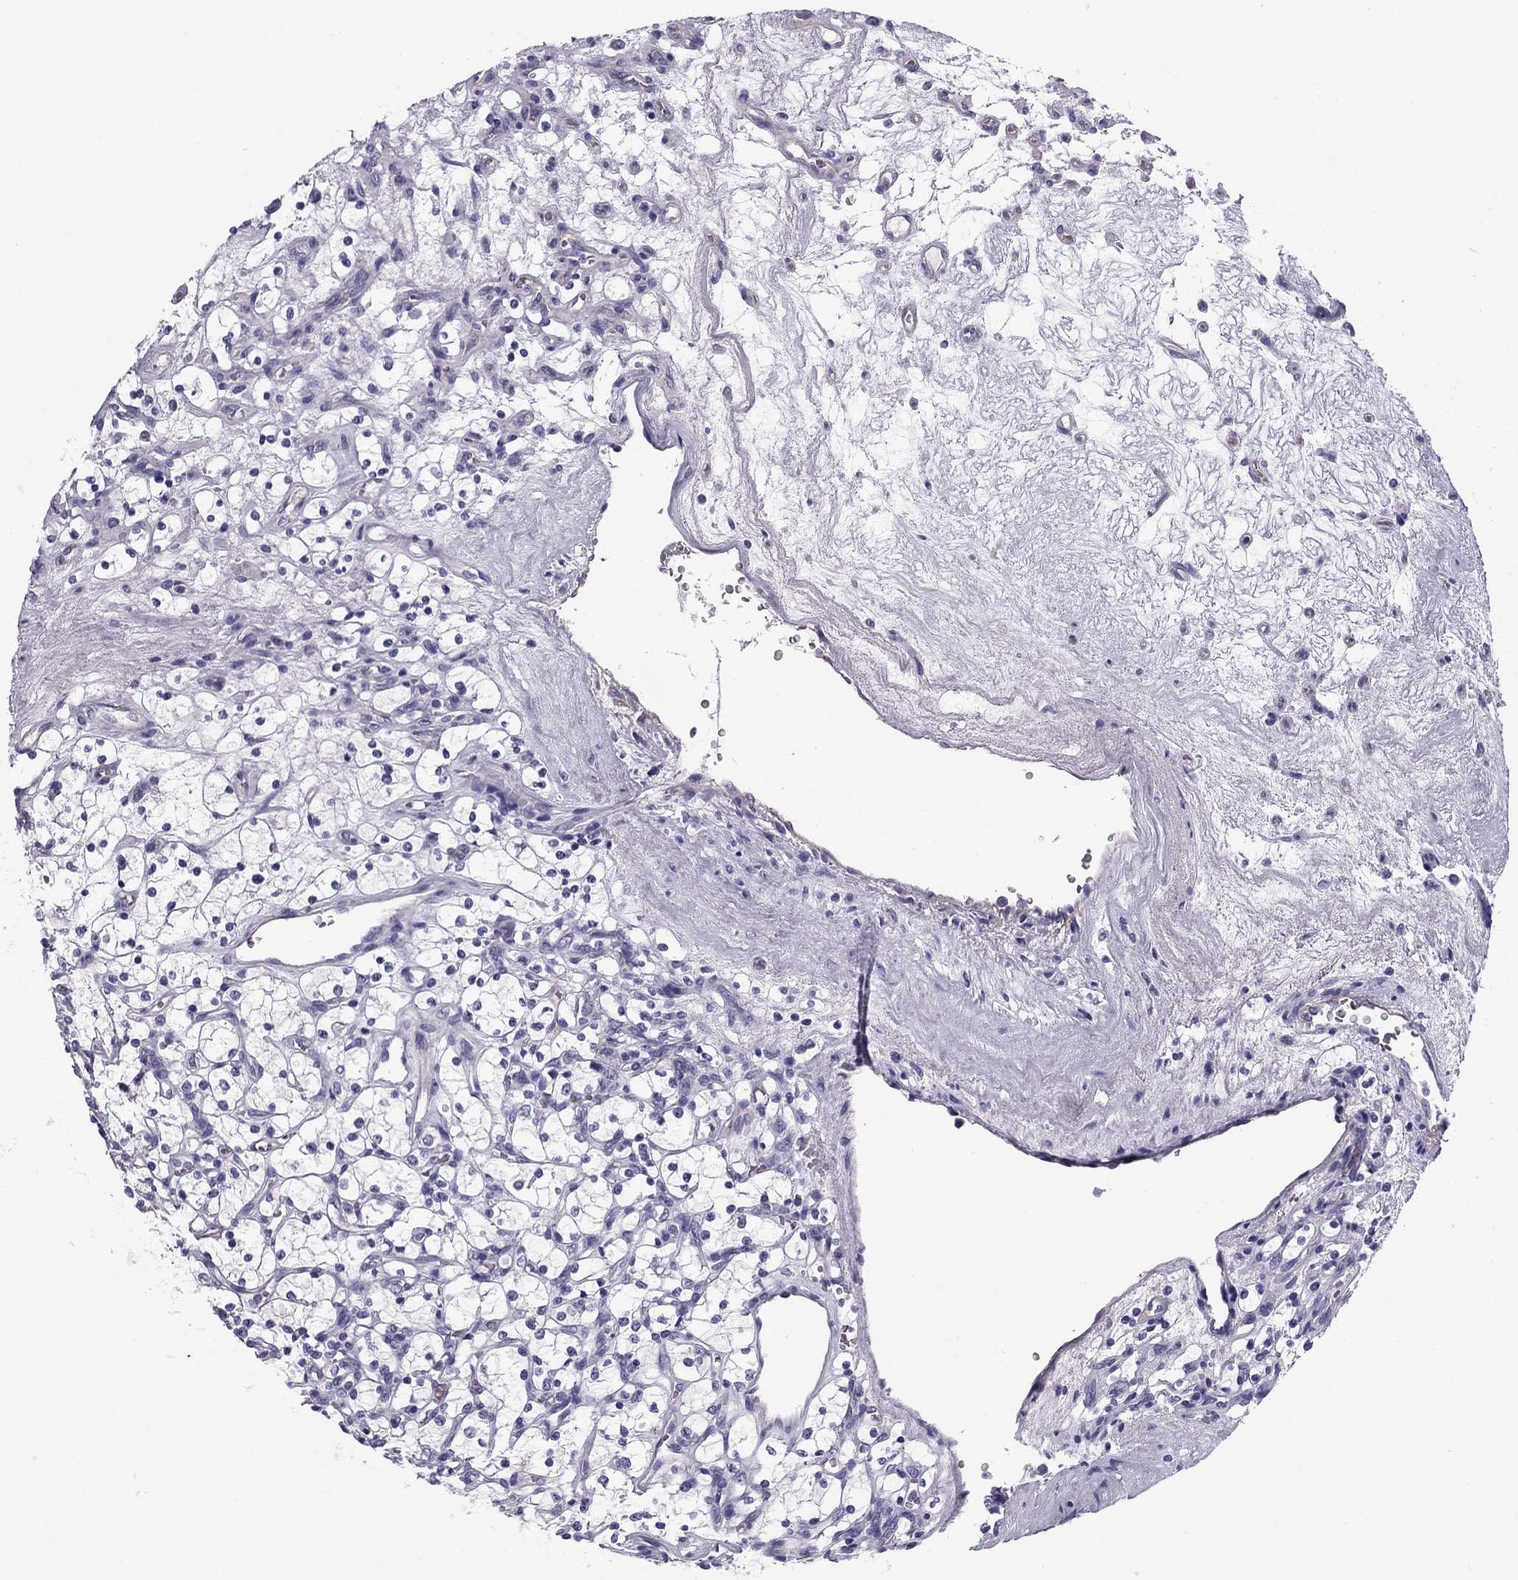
{"staining": {"intensity": "negative", "quantity": "none", "location": "none"}, "tissue": "renal cancer", "cell_type": "Tumor cells", "image_type": "cancer", "snomed": [{"axis": "morphology", "description": "Adenocarcinoma, NOS"}, {"axis": "topography", "description": "Kidney"}], "caption": "An IHC photomicrograph of adenocarcinoma (renal) is shown. There is no staining in tumor cells of adenocarcinoma (renal).", "gene": "FLNC", "patient": {"sex": "female", "age": 69}}